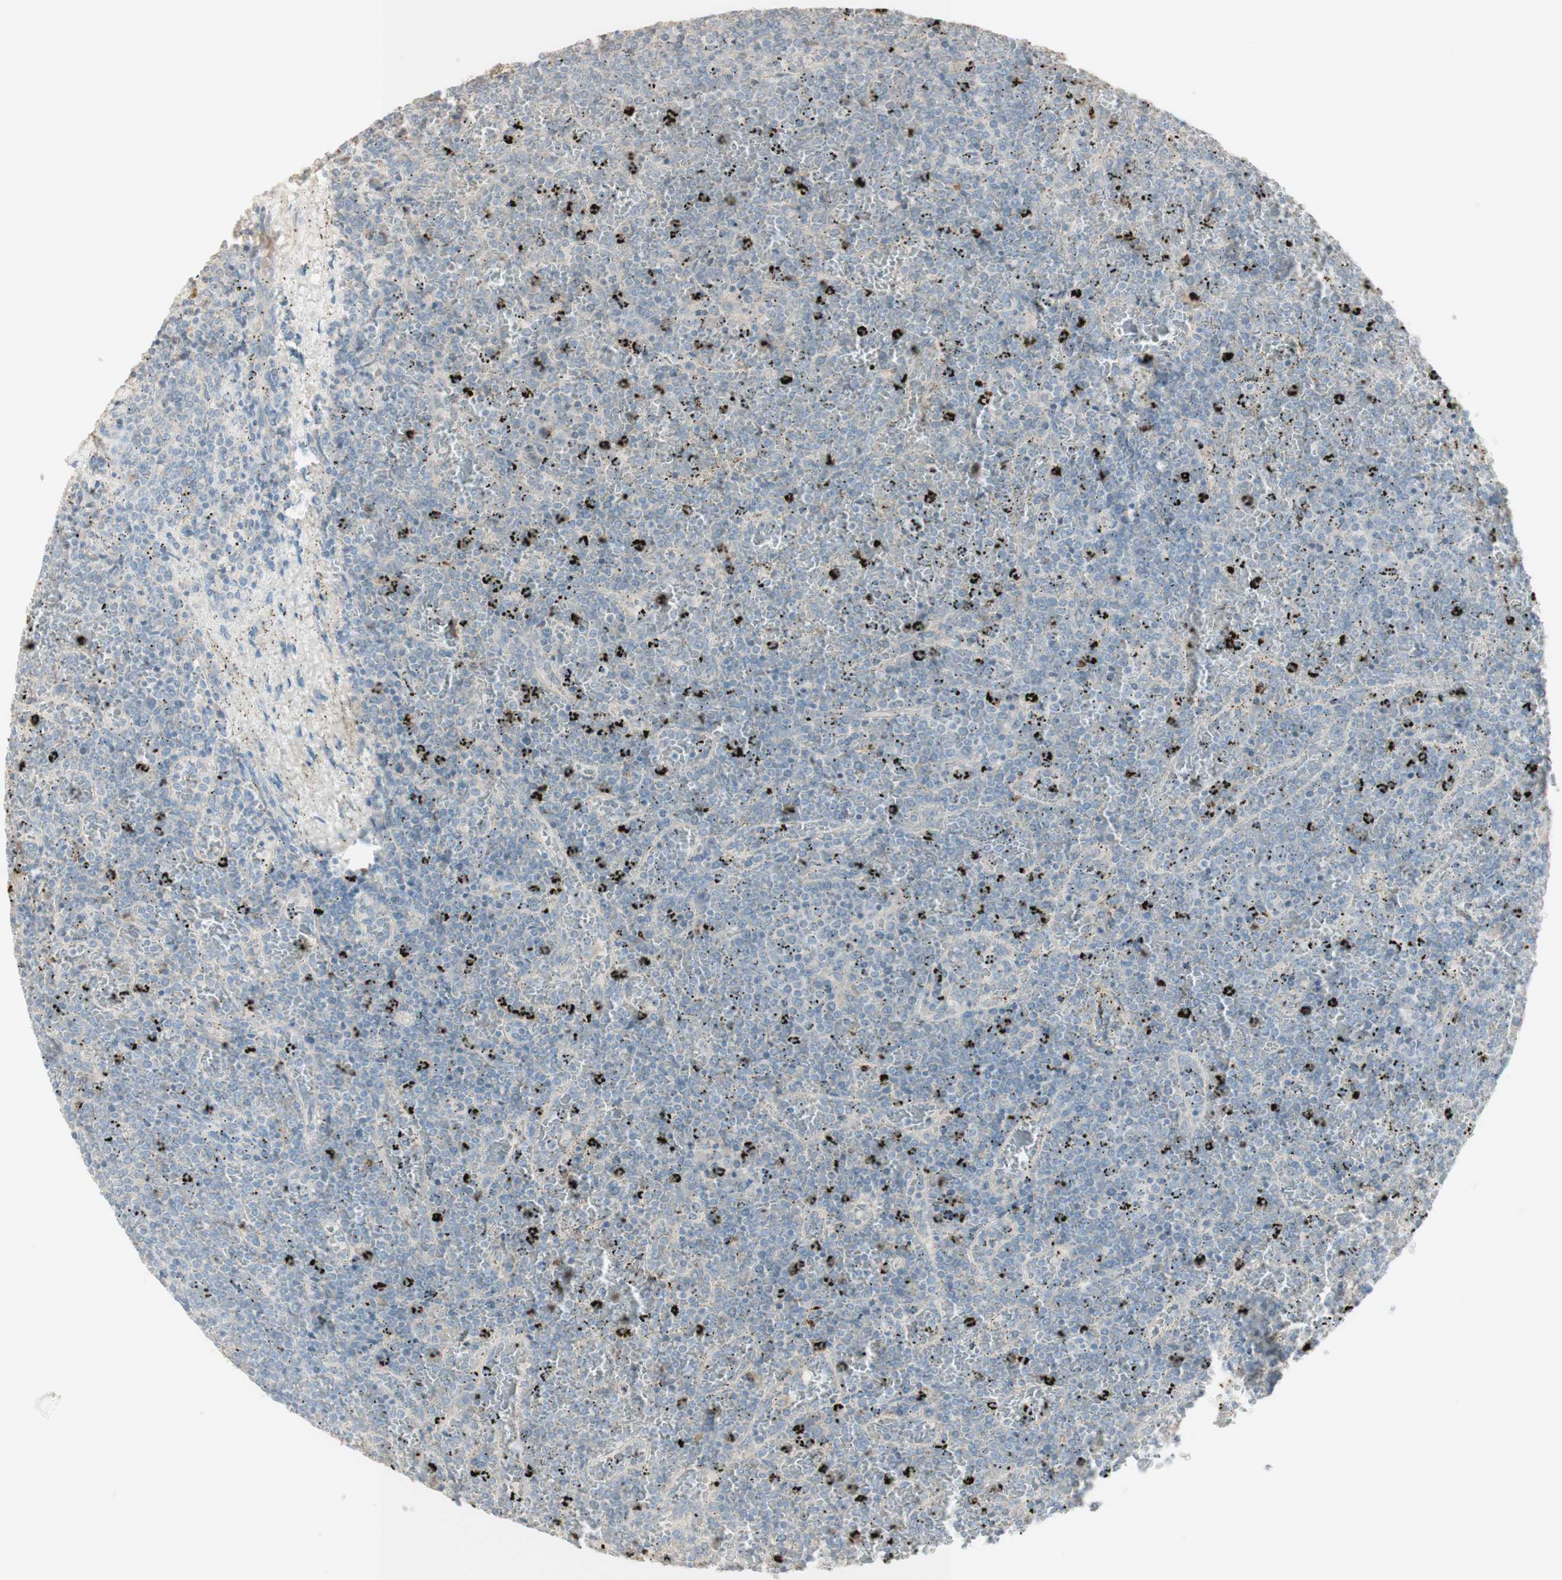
{"staining": {"intensity": "negative", "quantity": "none", "location": "none"}, "tissue": "lymphoma", "cell_type": "Tumor cells", "image_type": "cancer", "snomed": [{"axis": "morphology", "description": "Malignant lymphoma, non-Hodgkin's type, Low grade"}, {"axis": "topography", "description": "Spleen"}], "caption": "Tumor cells show no significant protein expression in lymphoma.", "gene": "IFNG", "patient": {"sex": "female", "age": 77}}